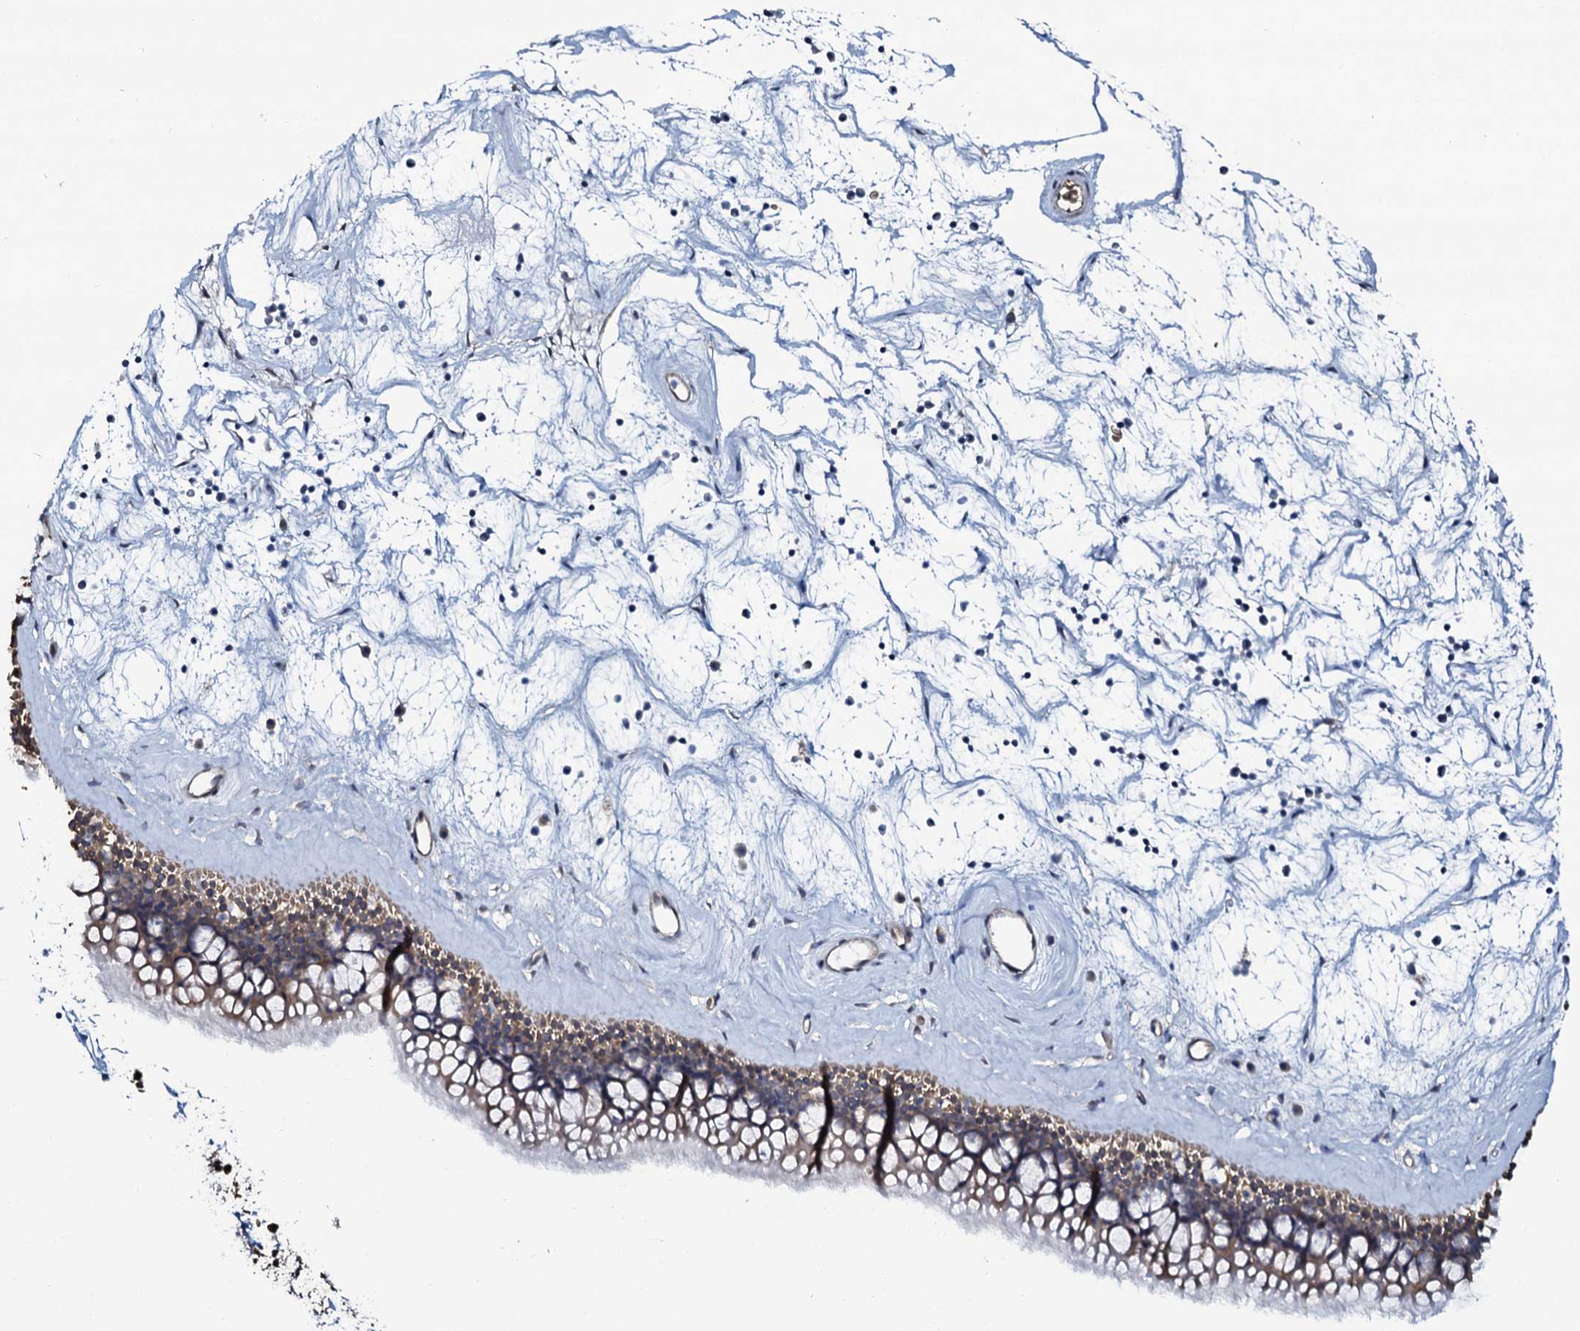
{"staining": {"intensity": "moderate", "quantity": ">75%", "location": "cytoplasmic/membranous"}, "tissue": "nasopharynx", "cell_type": "Respiratory epithelial cells", "image_type": "normal", "snomed": [{"axis": "morphology", "description": "Normal tissue, NOS"}, {"axis": "topography", "description": "Nasopharynx"}], "caption": "Immunohistochemical staining of normal nasopharynx demonstrates moderate cytoplasmic/membranous protein expression in about >75% of respiratory epithelial cells. (DAB = brown stain, brightfield microscopy at high magnification).", "gene": "C10orf88", "patient": {"sex": "male", "age": 64}}